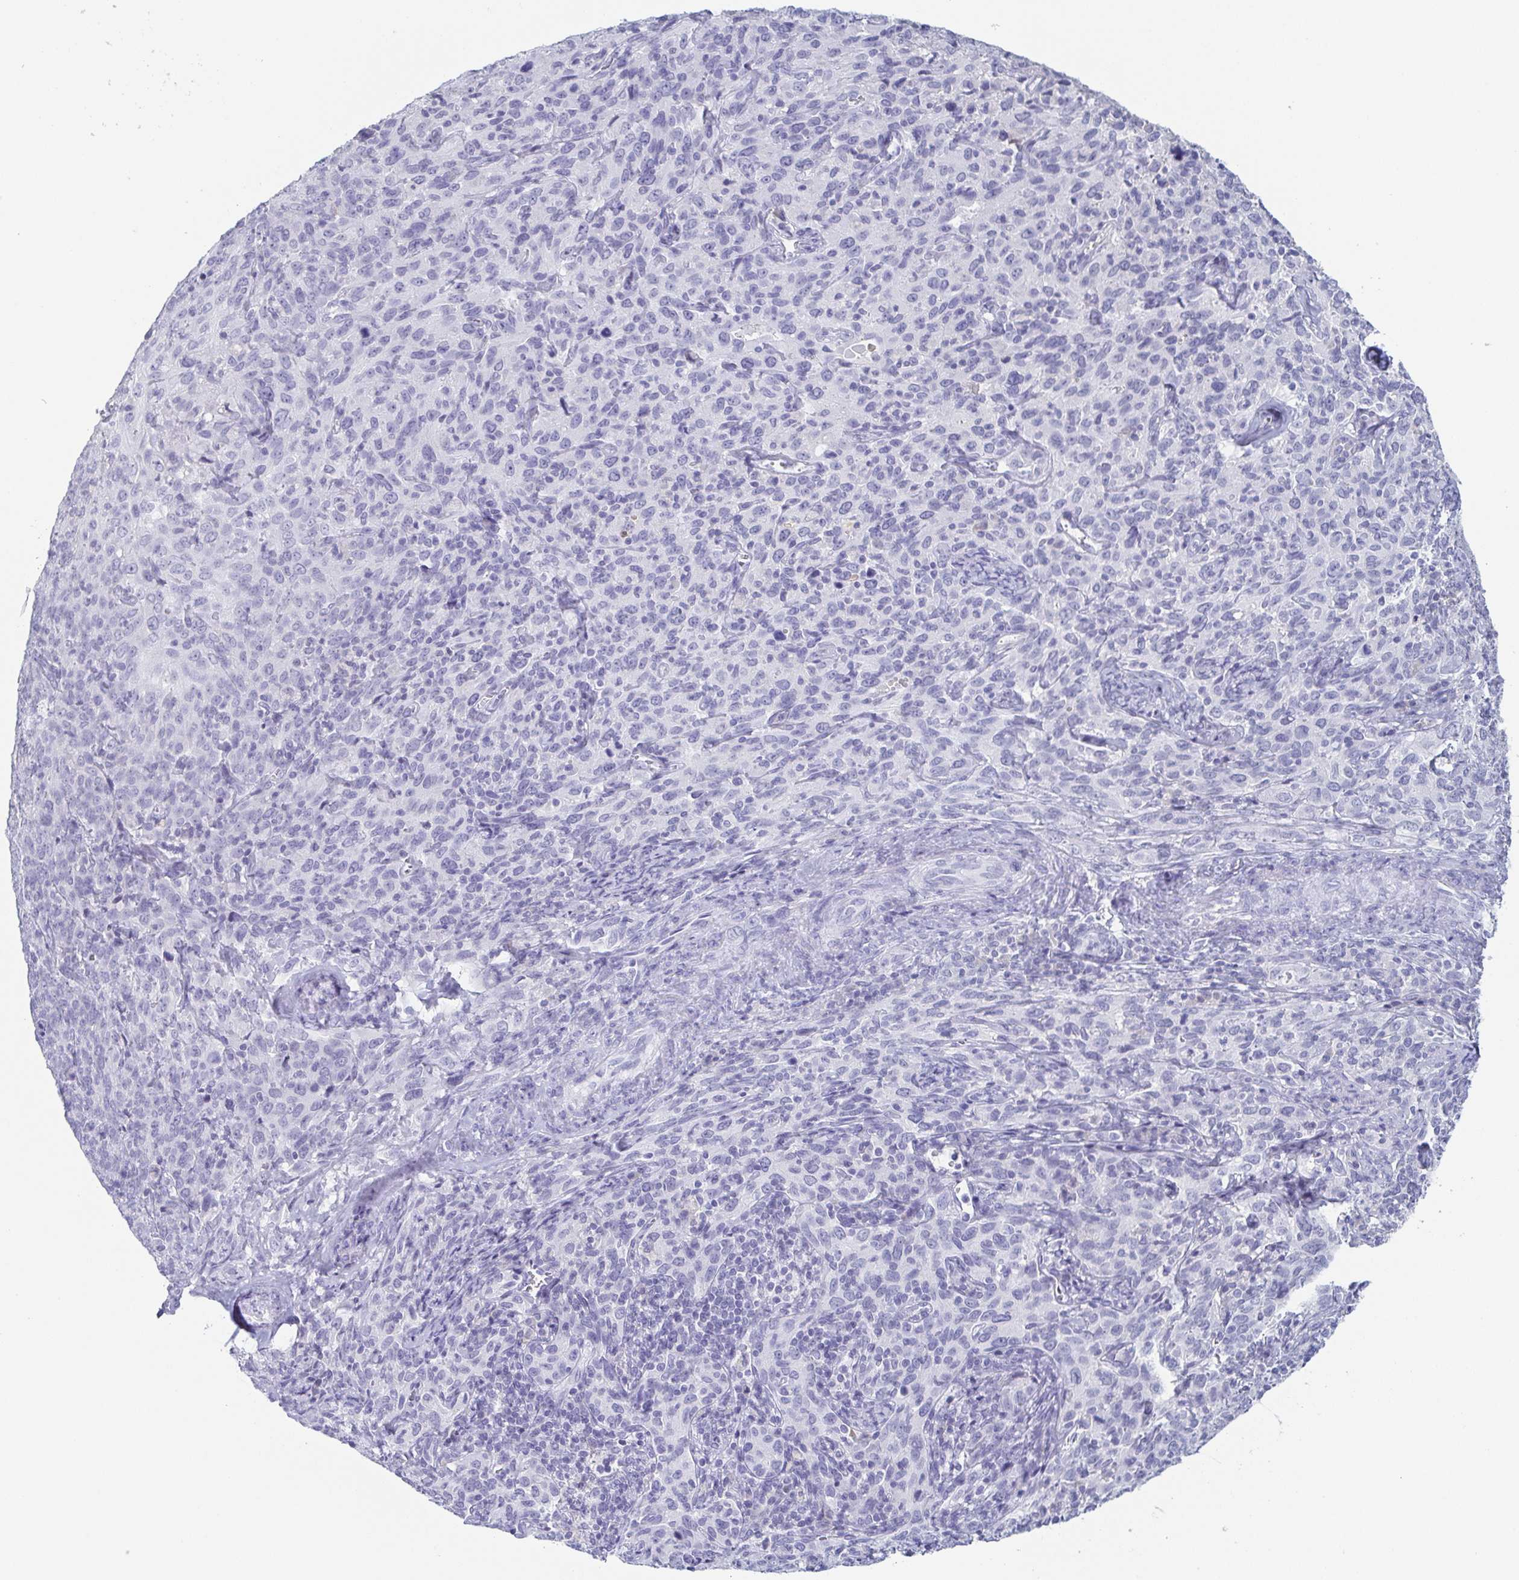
{"staining": {"intensity": "negative", "quantity": "none", "location": "none"}, "tissue": "cervical cancer", "cell_type": "Tumor cells", "image_type": "cancer", "snomed": [{"axis": "morphology", "description": "Squamous cell carcinoma, NOS"}, {"axis": "topography", "description": "Cervix"}], "caption": "DAB (3,3'-diaminobenzidine) immunohistochemical staining of human squamous cell carcinoma (cervical) shows no significant staining in tumor cells. (DAB immunohistochemistry (IHC) with hematoxylin counter stain).", "gene": "ITLN1", "patient": {"sex": "female", "age": 51}}